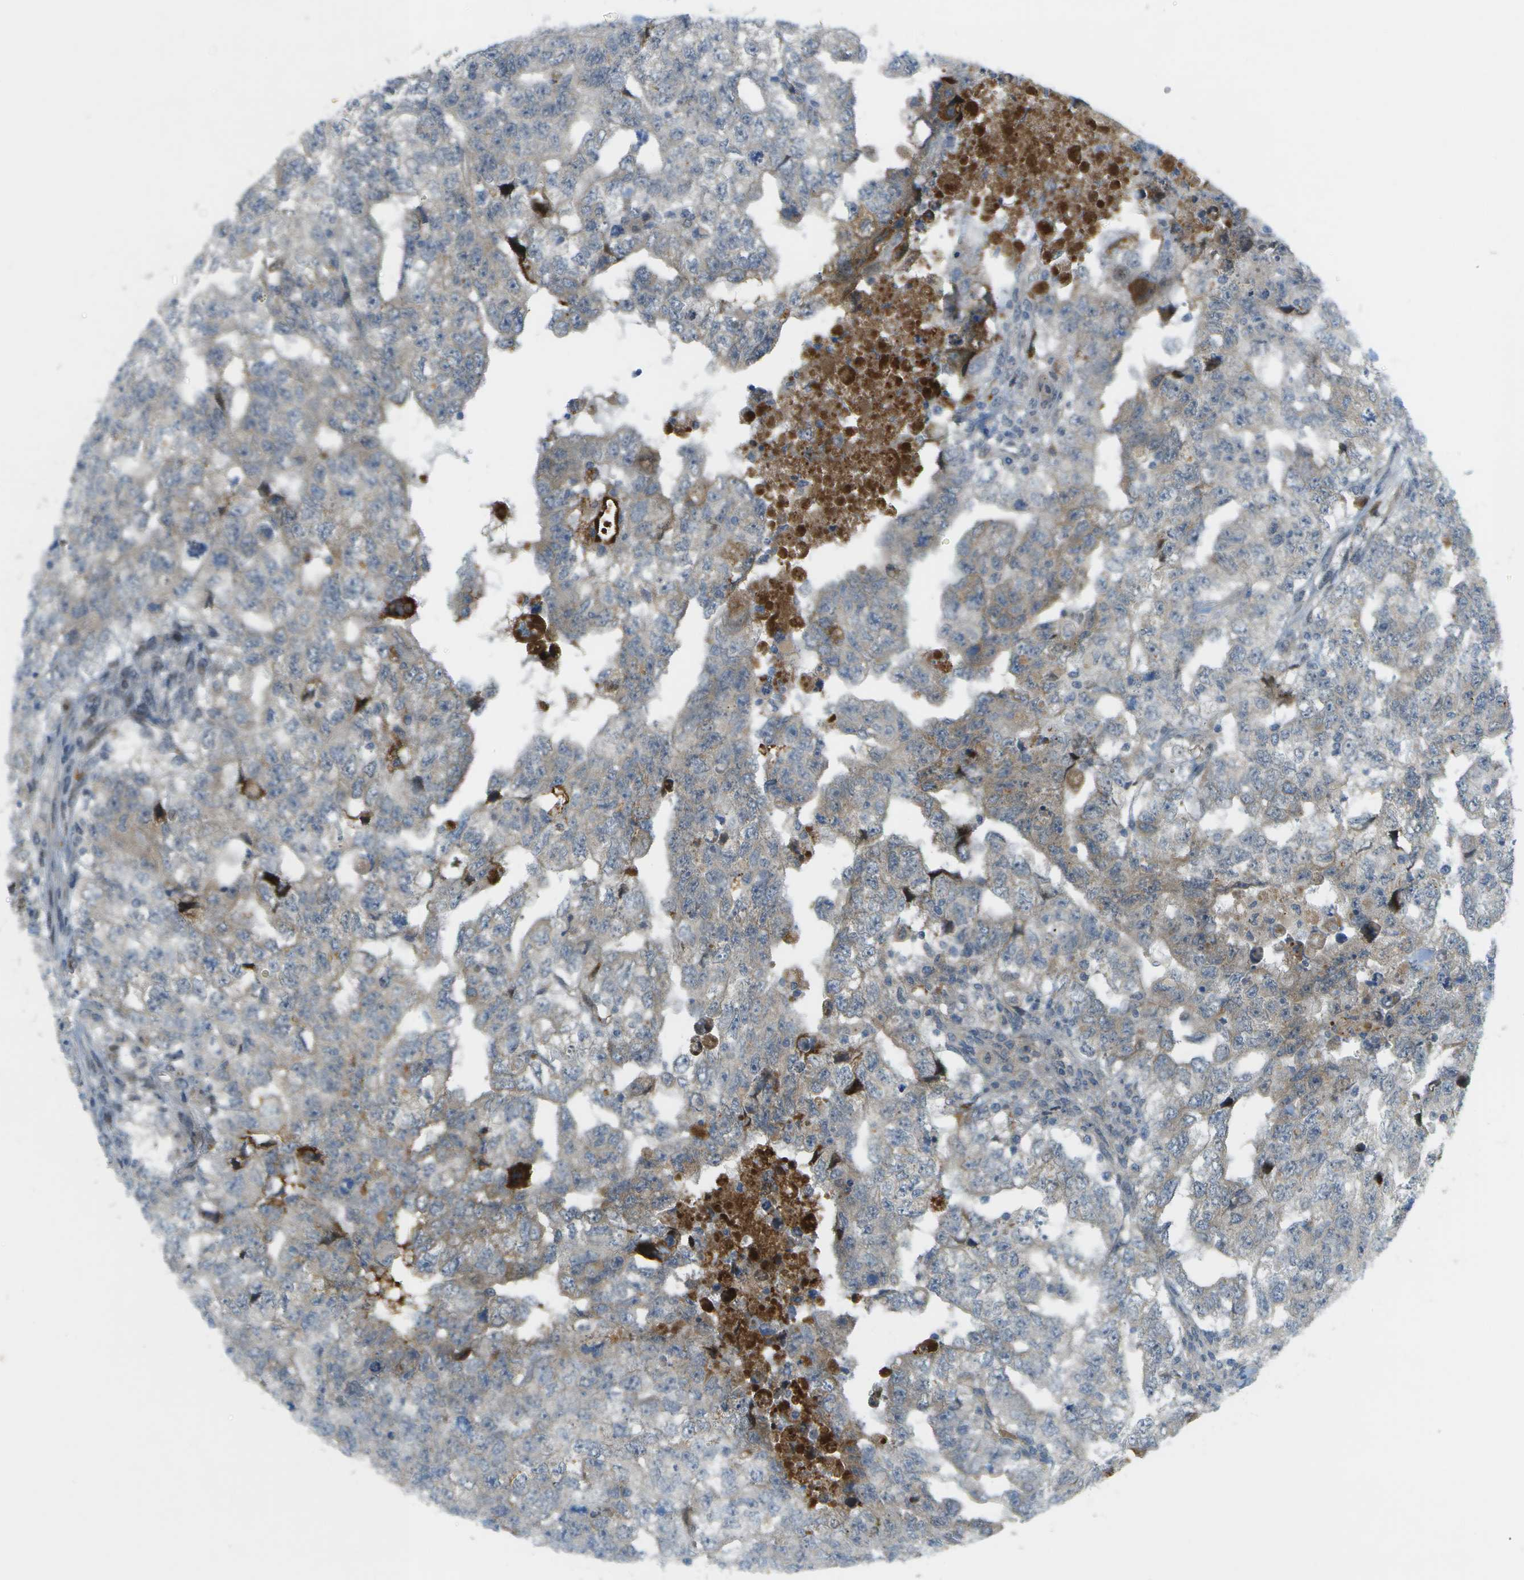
{"staining": {"intensity": "moderate", "quantity": "<25%", "location": "cytoplasmic/membranous"}, "tissue": "testis cancer", "cell_type": "Tumor cells", "image_type": "cancer", "snomed": [{"axis": "morphology", "description": "Carcinoma, Embryonal, NOS"}, {"axis": "topography", "description": "Testis"}], "caption": "Moderate cytoplasmic/membranous staining for a protein is appreciated in approximately <25% of tumor cells of embryonal carcinoma (testis) using IHC.", "gene": "CACNB4", "patient": {"sex": "male", "age": 36}}